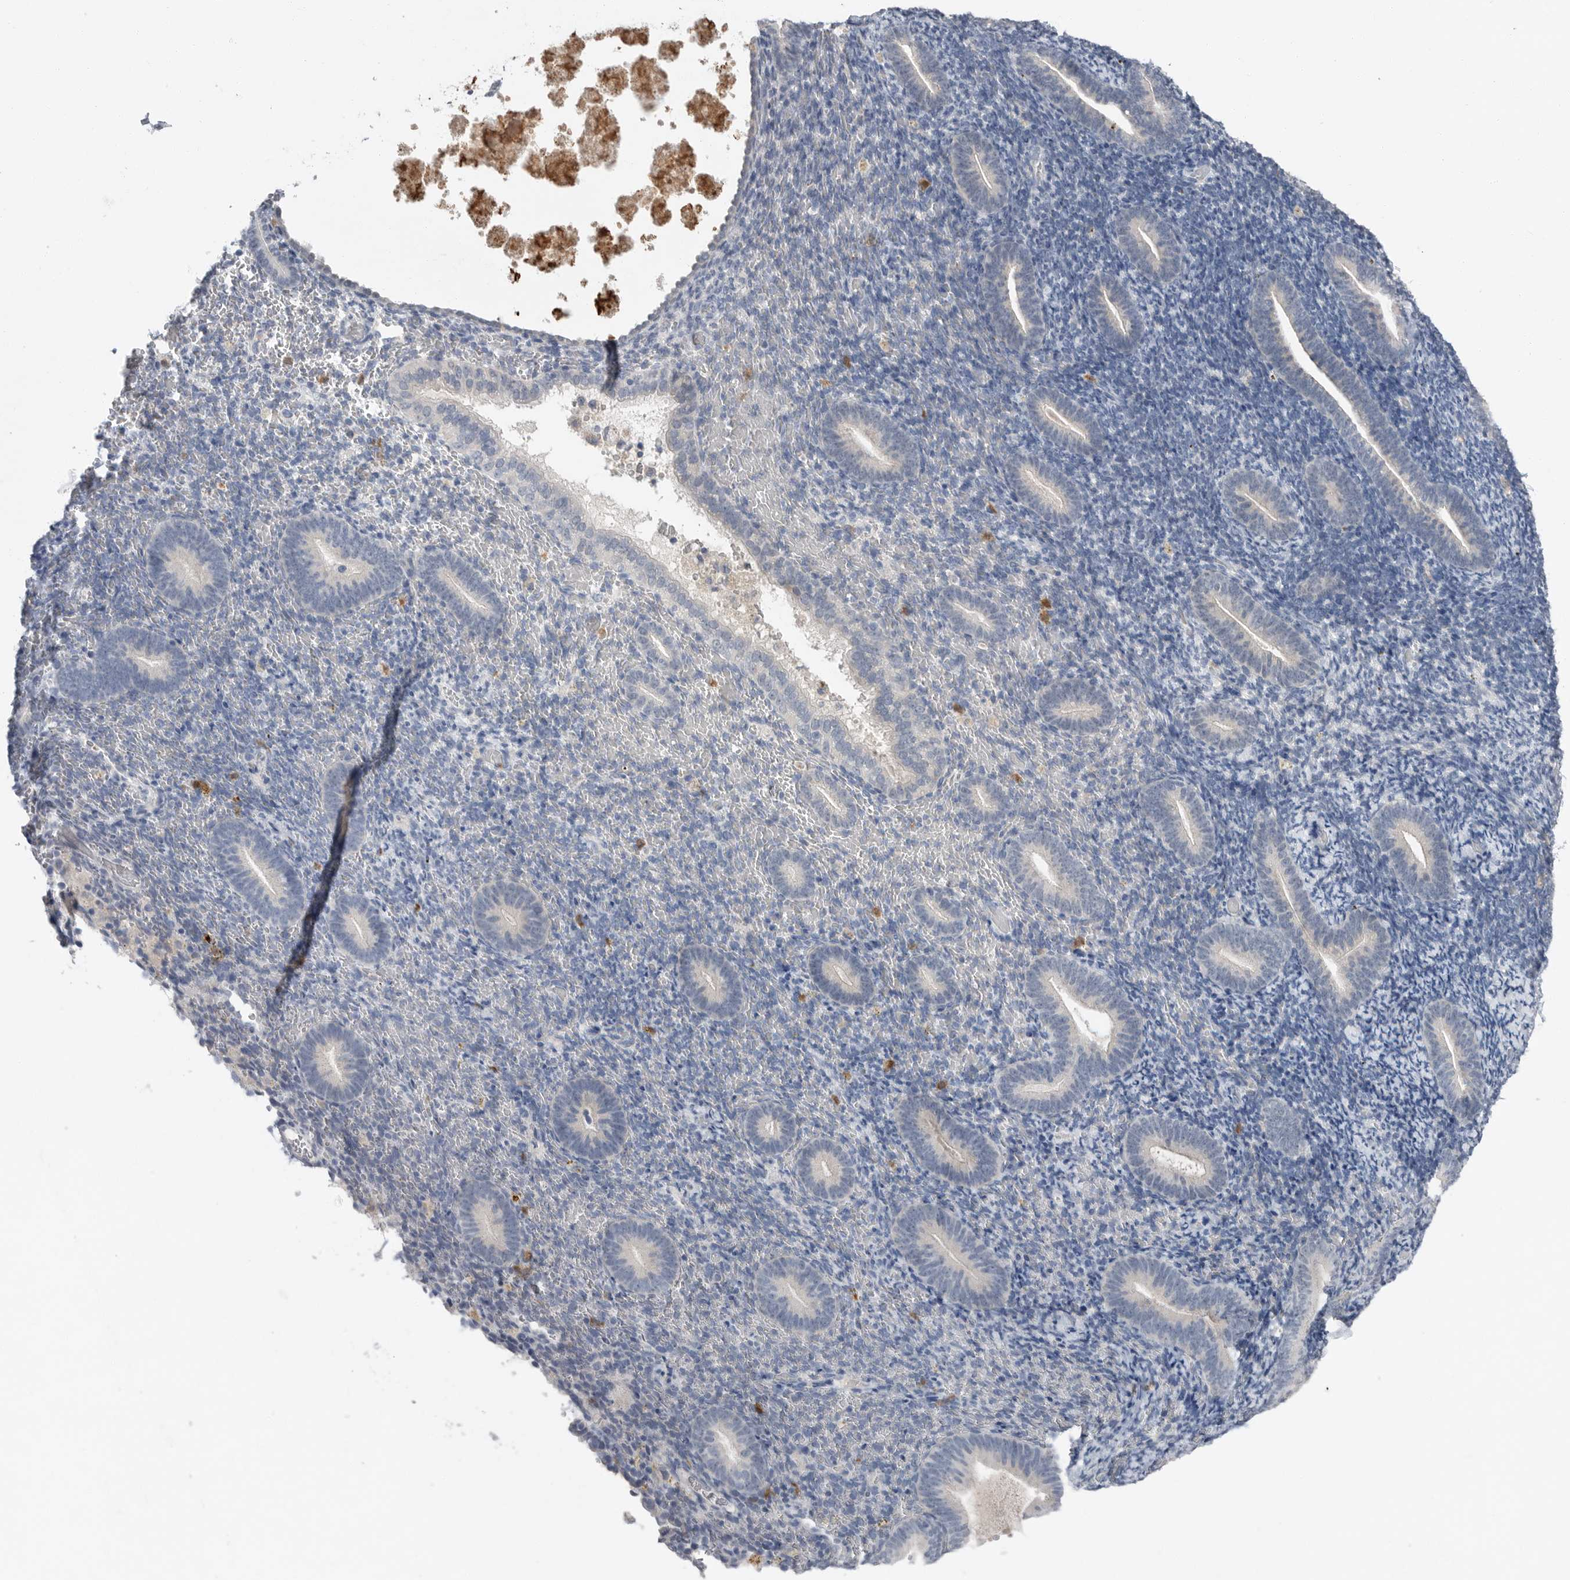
{"staining": {"intensity": "negative", "quantity": "none", "location": "none"}, "tissue": "endometrium", "cell_type": "Cells in endometrial stroma", "image_type": "normal", "snomed": [{"axis": "morphology", "description": "Normal tissue, NOS"}, {"axis": "topography", "description": "Endometrium"}], "caption": "Immunohistochemical staining of benign human endometrium reveals no significant positivity in cells in endometrial stroma. (Brightfield microscopy of DAB (3,3'-diaminobenzidine) IHC at high magnification).", "gene": "SCP2", "patient": {"sex": "female", "age": 51}}